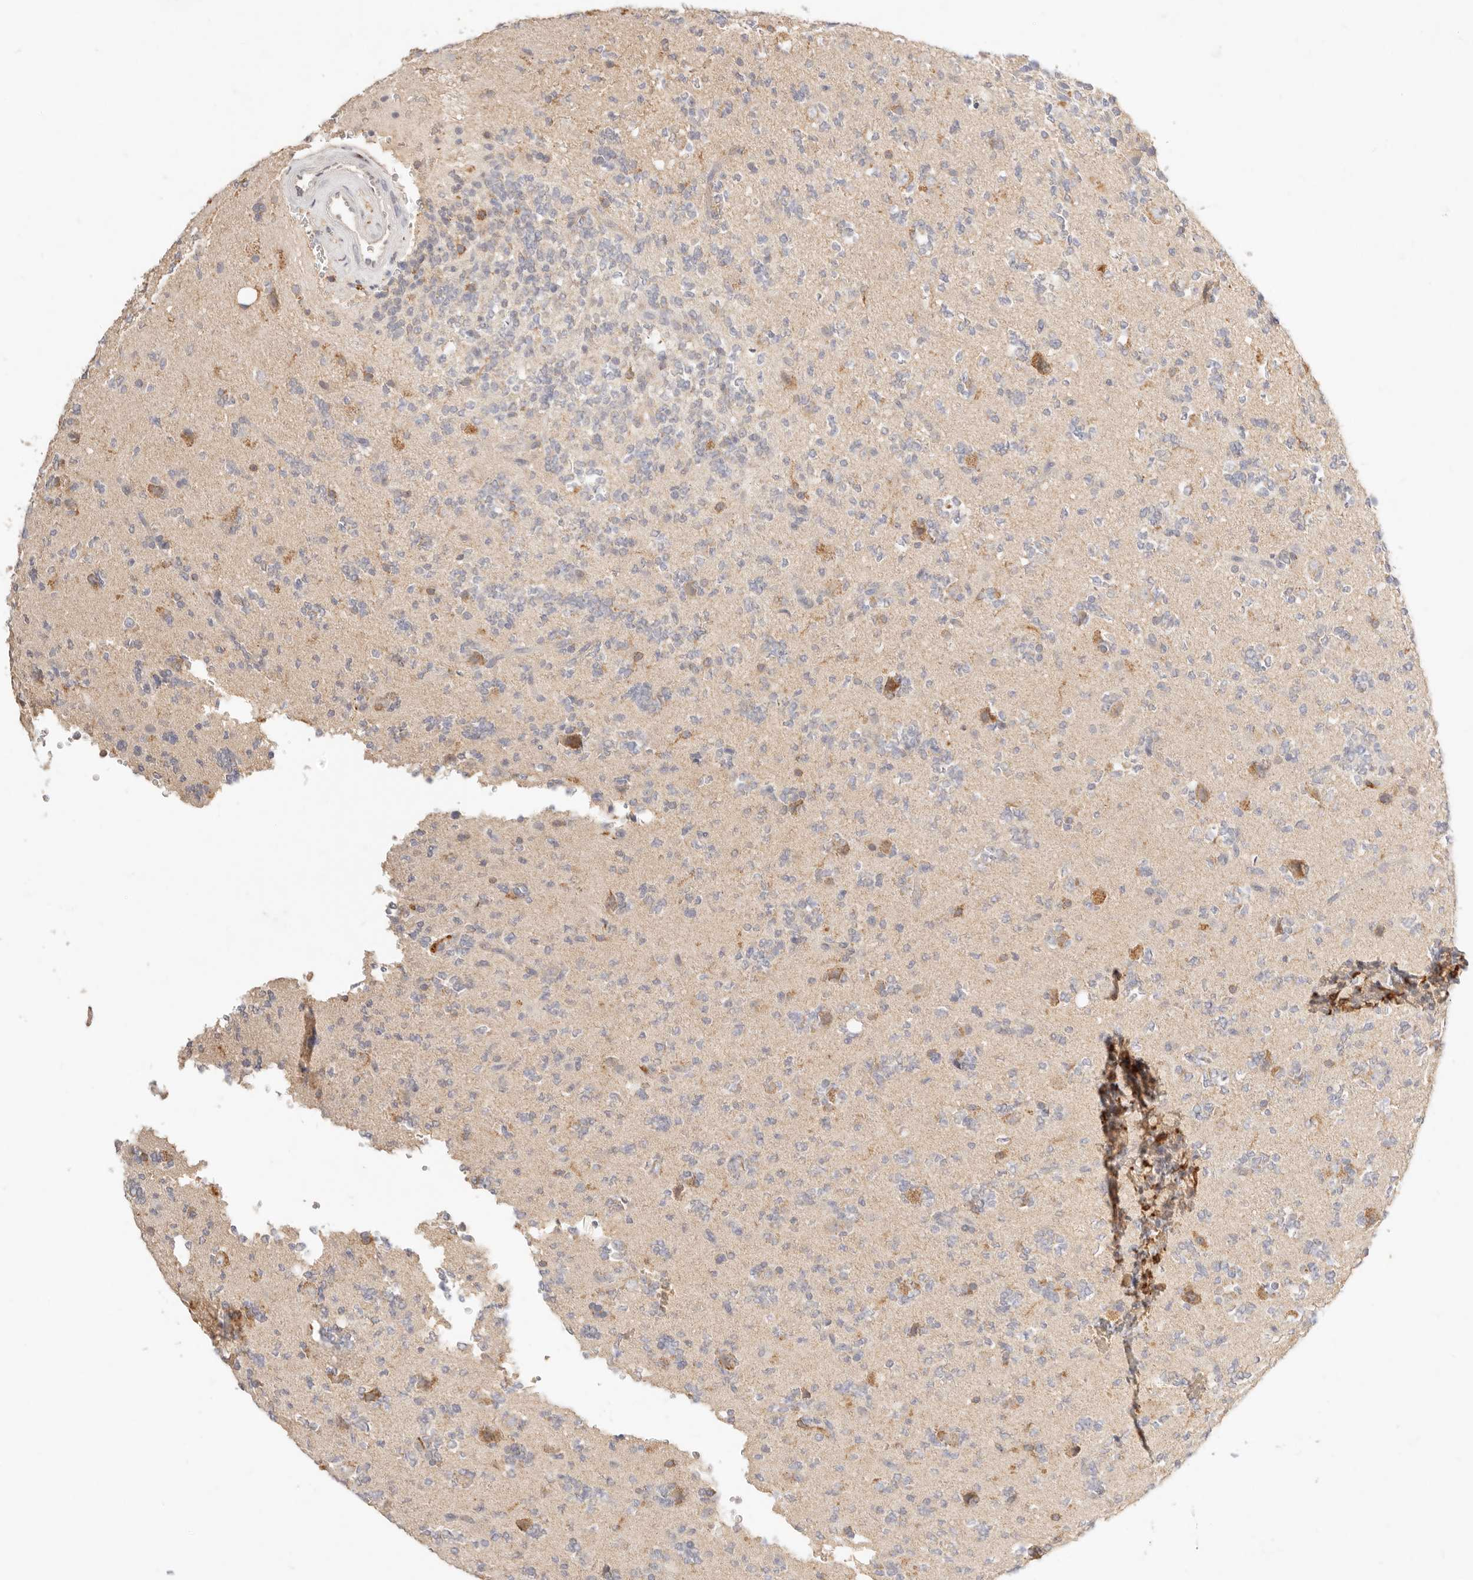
{"staining": {"intensity": "weak", "quantity": "<25%", "location": "cytoplasmic/membranous"}, "tissue": "glioma", "cell_type": "Tumor cells", "image_type": "cancer", "snomed": [{"axis": "morphology", "description": "Glioma, malignant, High grade"}, {"axis": "topography", "description": "Brain"}], "caption": "Protein analysis of glioma displays no significant staining in tumor cells.", "gene": "HK2", "patient": {"sex": "female", "age": 62}}